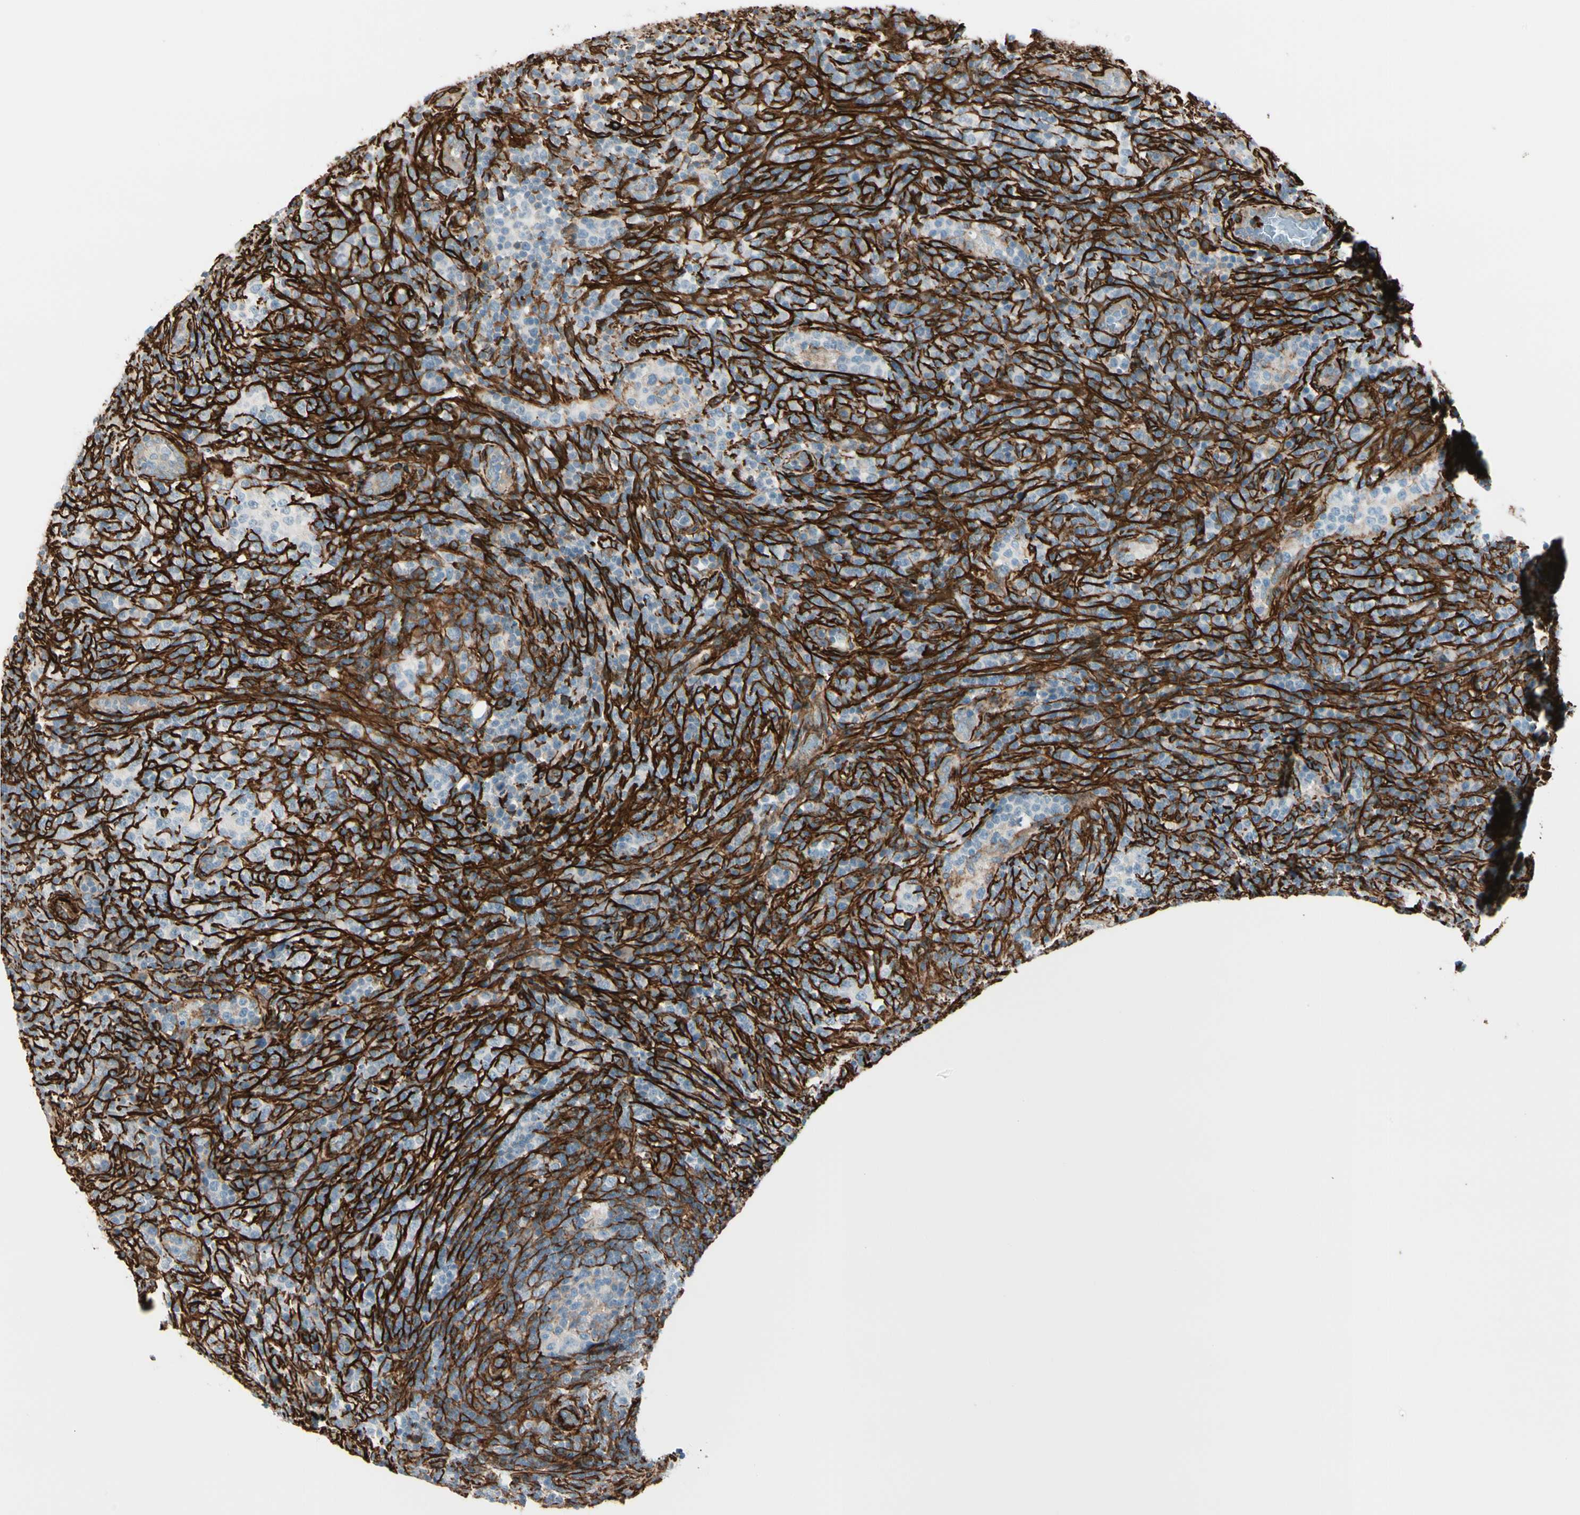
{"staining": {"intensity": "negative", "quantity": "none", "location": "none"}, "tissue": "lymphoma", "cell_type": "Tumor cells", "image_type": "cancer", "snomed": [{"axis": "morphology", "description": "Malignant lymphoma, non-Hodgkin's type, High grade"}, {"axis": "topography", "description": "Lymph node"}], "caption": "Immunohistochemistry of human high-grade malignant lymphoma, non-Hodgkin's type shows no expression in tumor cells.", "gene": "CALD1", "patient": {"sex": "female", "age": 76}}